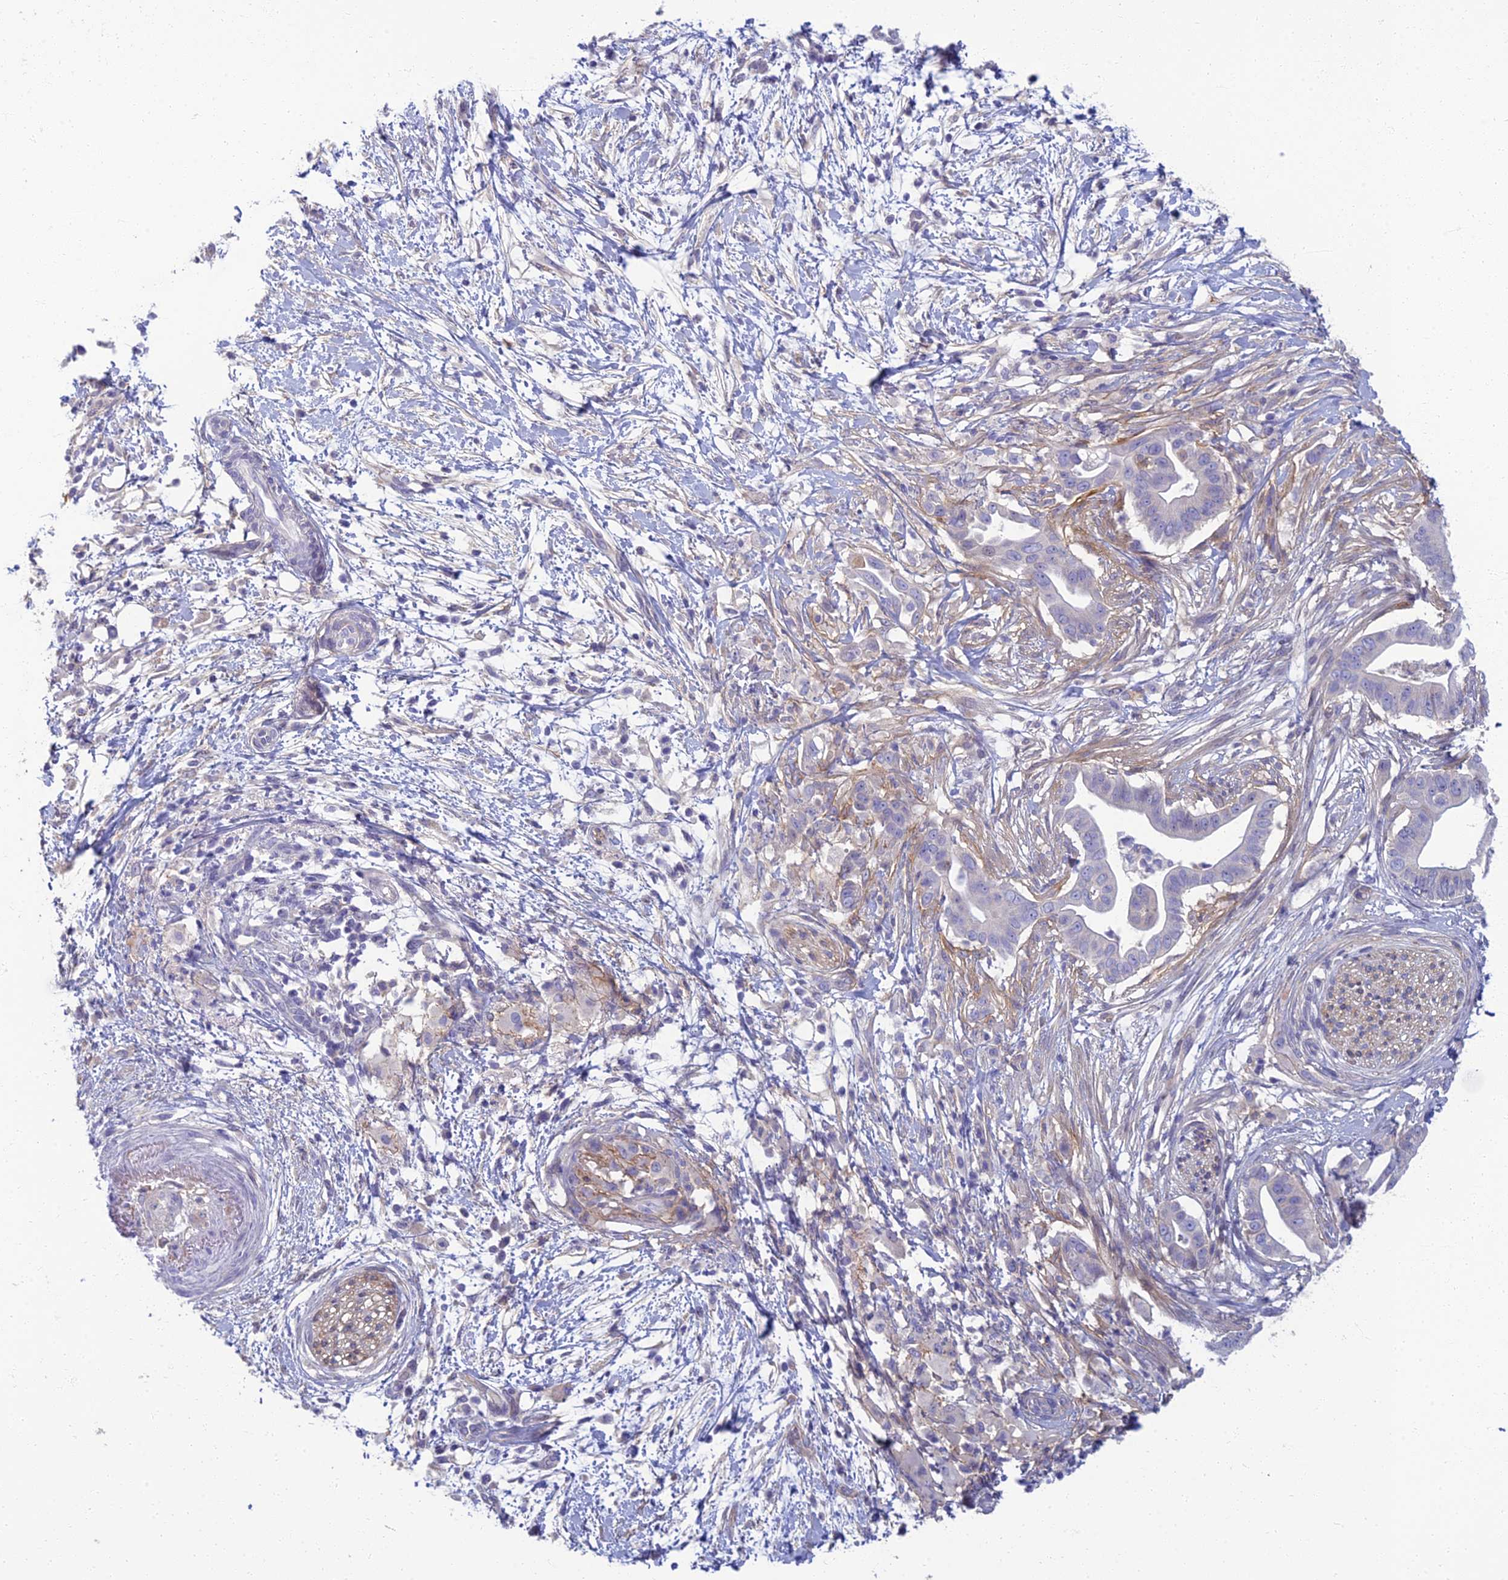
{"staining": {"intensity": "negative", "quantity": "none", "location": "none"}, "tissue": "pancreatic cancer", "cell_type": "Tumor cells", "image_type": "cancer", "snomed": [{"axis": "morphology", "description": "Adenocarcinoma, NOS"}, {"axis": "topography", "description": "Pancreas"}], "caption": "DAB immunohistochemical staining of pancreatic cancer (adenocarcinoma) exhibits no significant positivity in tumor cells.", "gene": "NEURL1", "patient": {"sex": "male", "age": 68}}